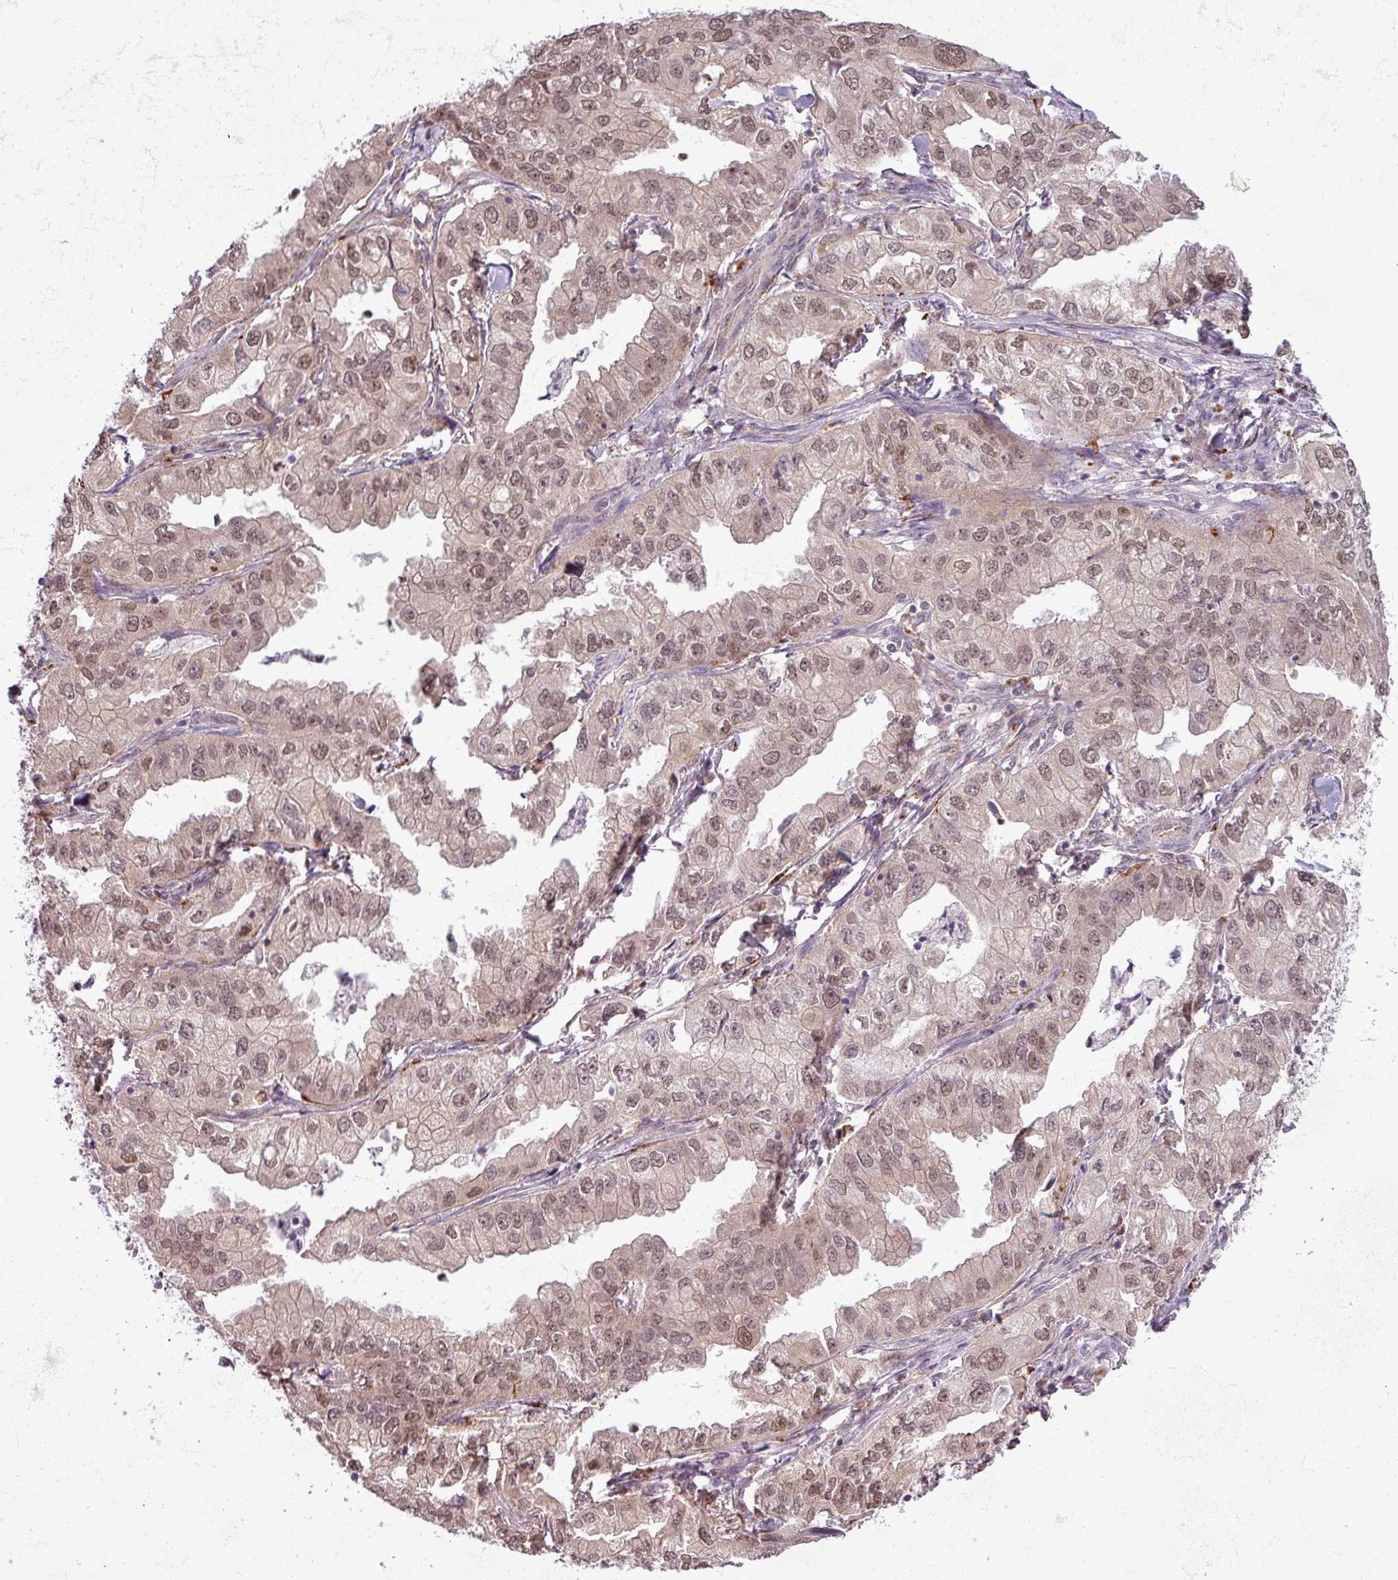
{"staining": {"intensity": "weak", "quantity": ">75%", "location": "nuclear"}, "tissue": "lung cancer", "cell_type": "Tumor cells", "image_type": "cancer", "snomed": [{"axis": "morphology", "description": "Adenocarcinoma, NOS"}, {"axis": "topography", "description": "Lung"}], "caption": "Lung cancer stained with DAB (3,3'-diaminobenzidine) immunohistochemistry displays low levels of weak nuclear staining in approximately >75% of tumor cells.", "gene": "CCDC144A", "patient": {"sex": "male", "age": 48}}